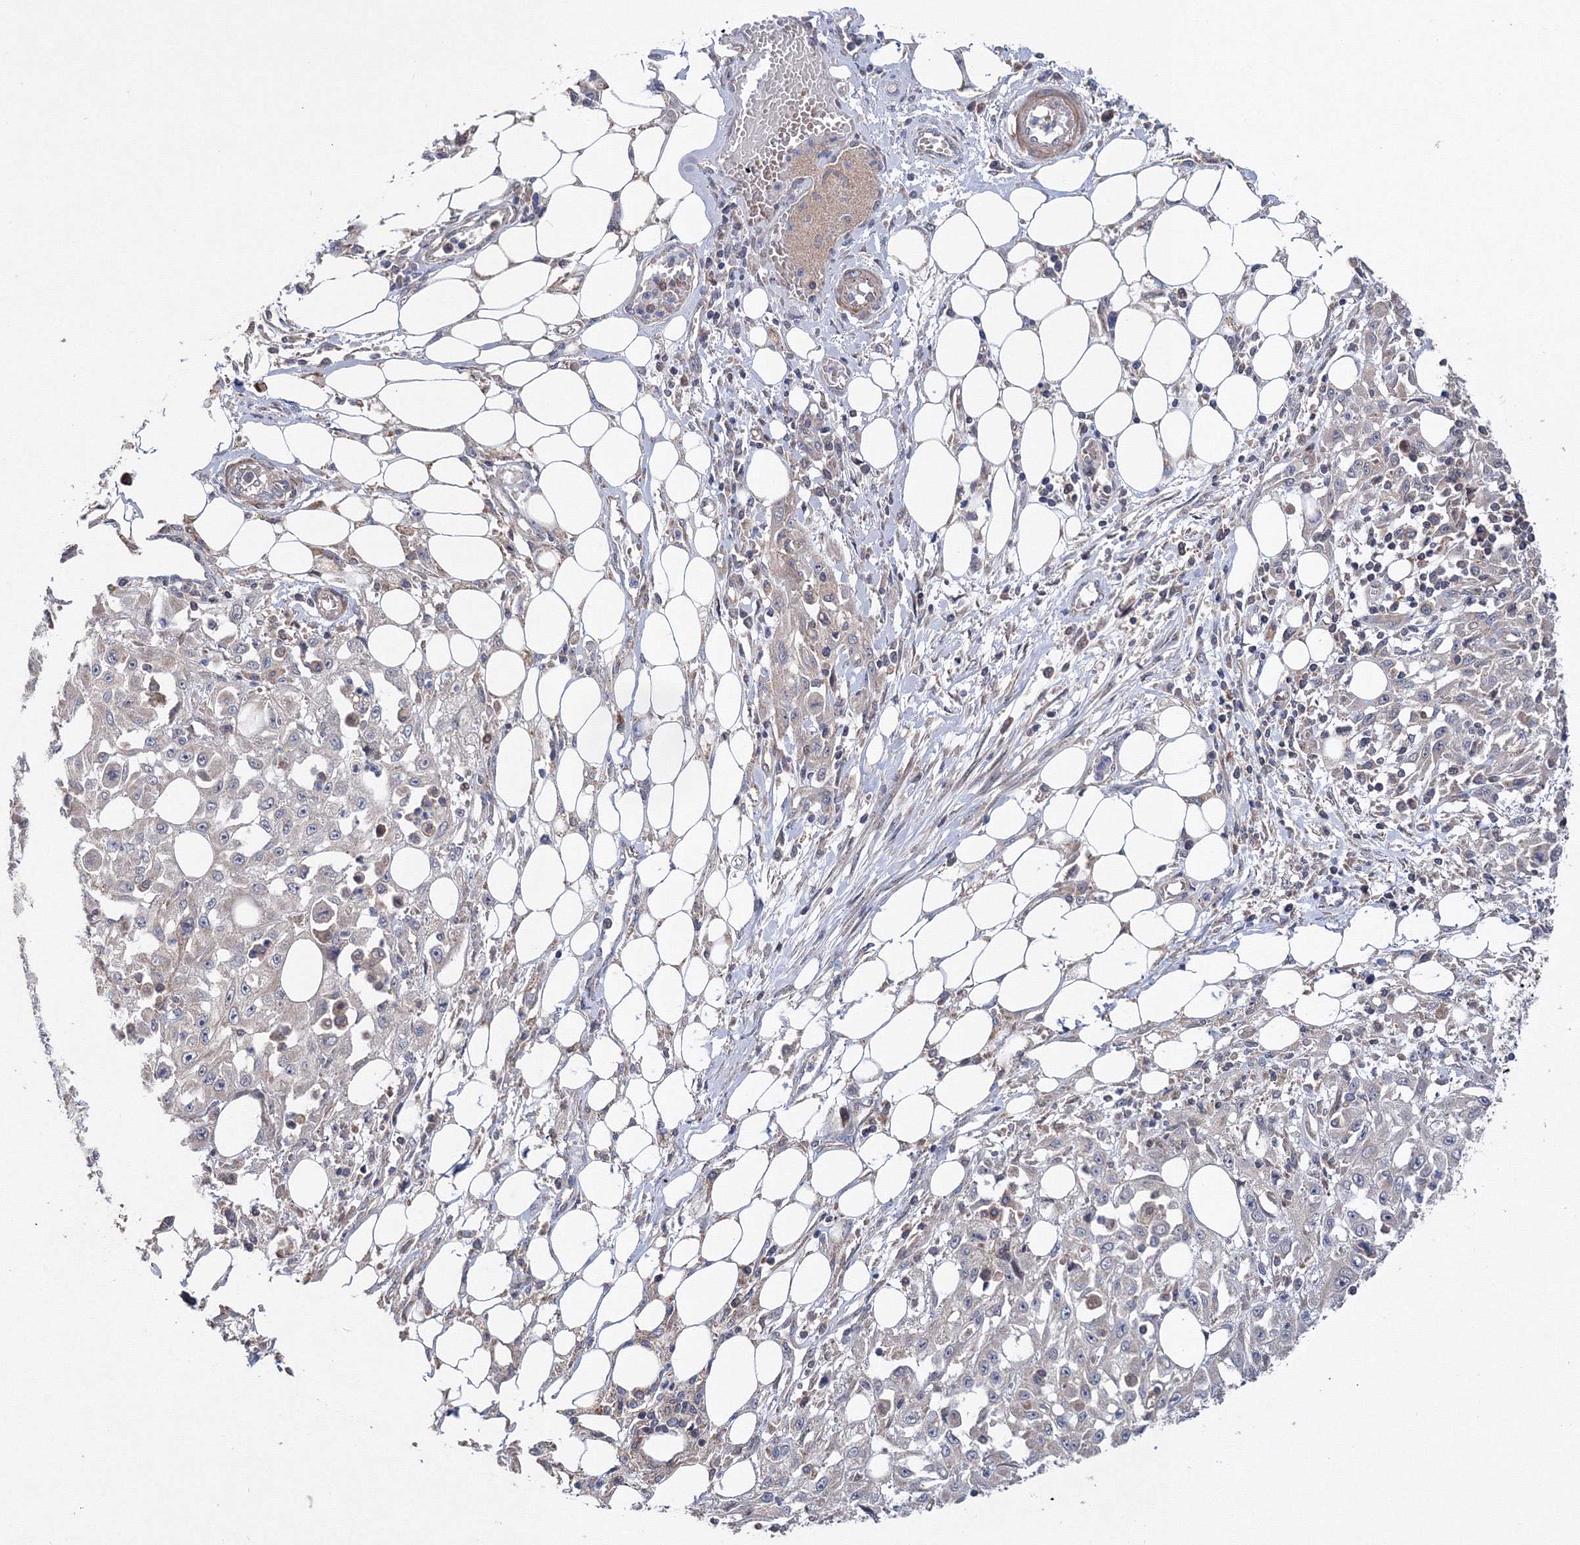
{"staining": {"intensity": "negative", "quantity": "none", "location": "none"}, "tissue": "skin cancer", "cell_type": "Tumor cells", "image_type": "cancer", "snomed": [{"axis": "morphology", "description": "Squamous cell carcinoma, NOS"}, {"axis": "morphology", "description": "Squamous cell carcinoma, metastatic, NOS"}, {"axis": "topography", "description": "Skin"}, {"axis": "topography", "description": "Lymph node"}], "caption": "Tumor cells show no significant protein staining in skin cancer (squamous cell carcinoma).", "gene": "PPP2R2B", "patient": {"sex": "male", "age": 75}}